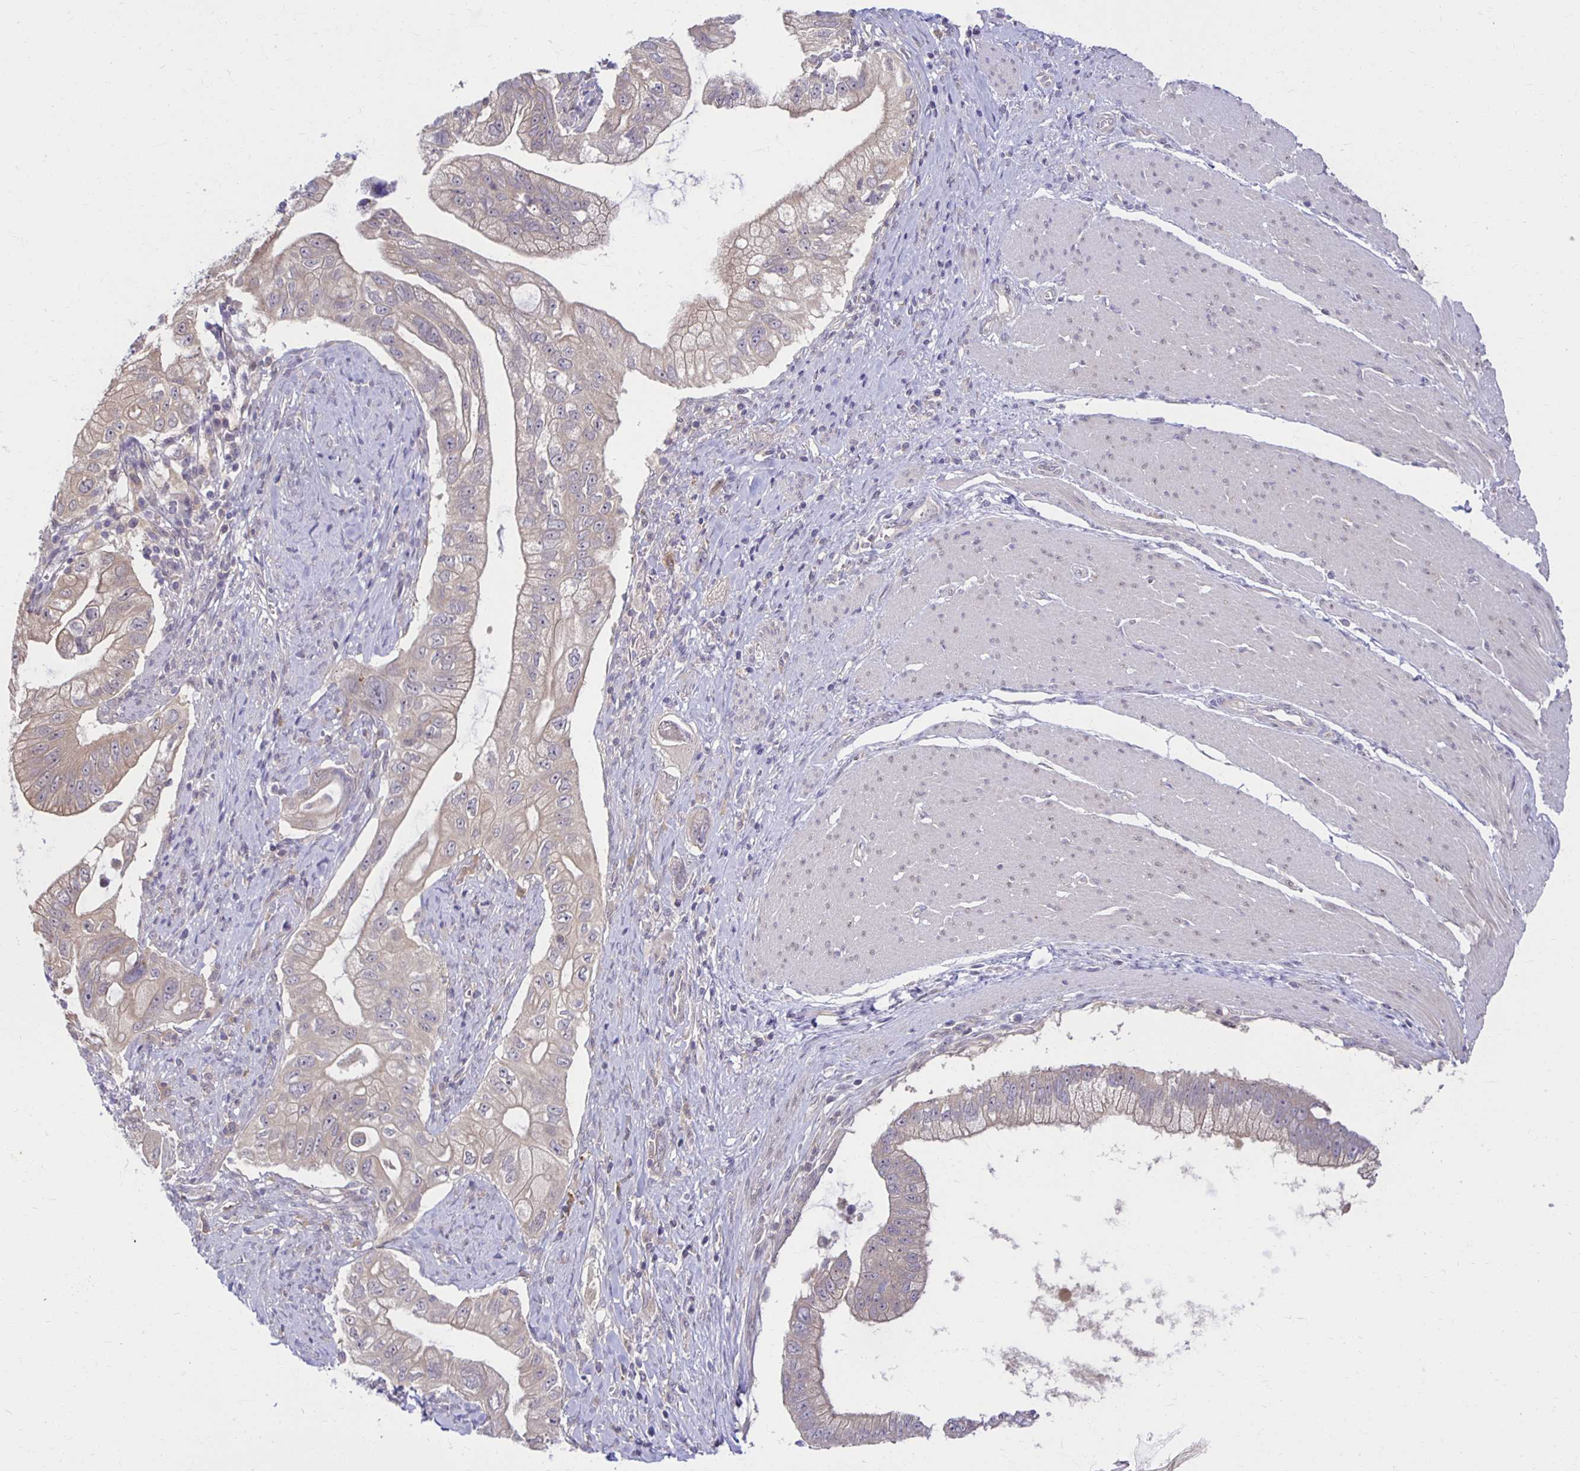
{"staining": {"intensity": "negative", "quantity": "none", "location": "none"}, "tissue": "pancreatic cancer", "cell_type": "Tumor cells", "image_type": "cancer", "snomed": [{"axis": "morphology", "description": "Adenocarcinoma, NOS"}, {"axis": "topography", "description": "Pancreas"}], "caption": "DAB immunohistochemical staining of human adenocarcinoma (pancreatic) demonstrates no significant expression in tumor cells.", "gene": "MIEN1", "patient": {"sex": "male", "age": 70}}